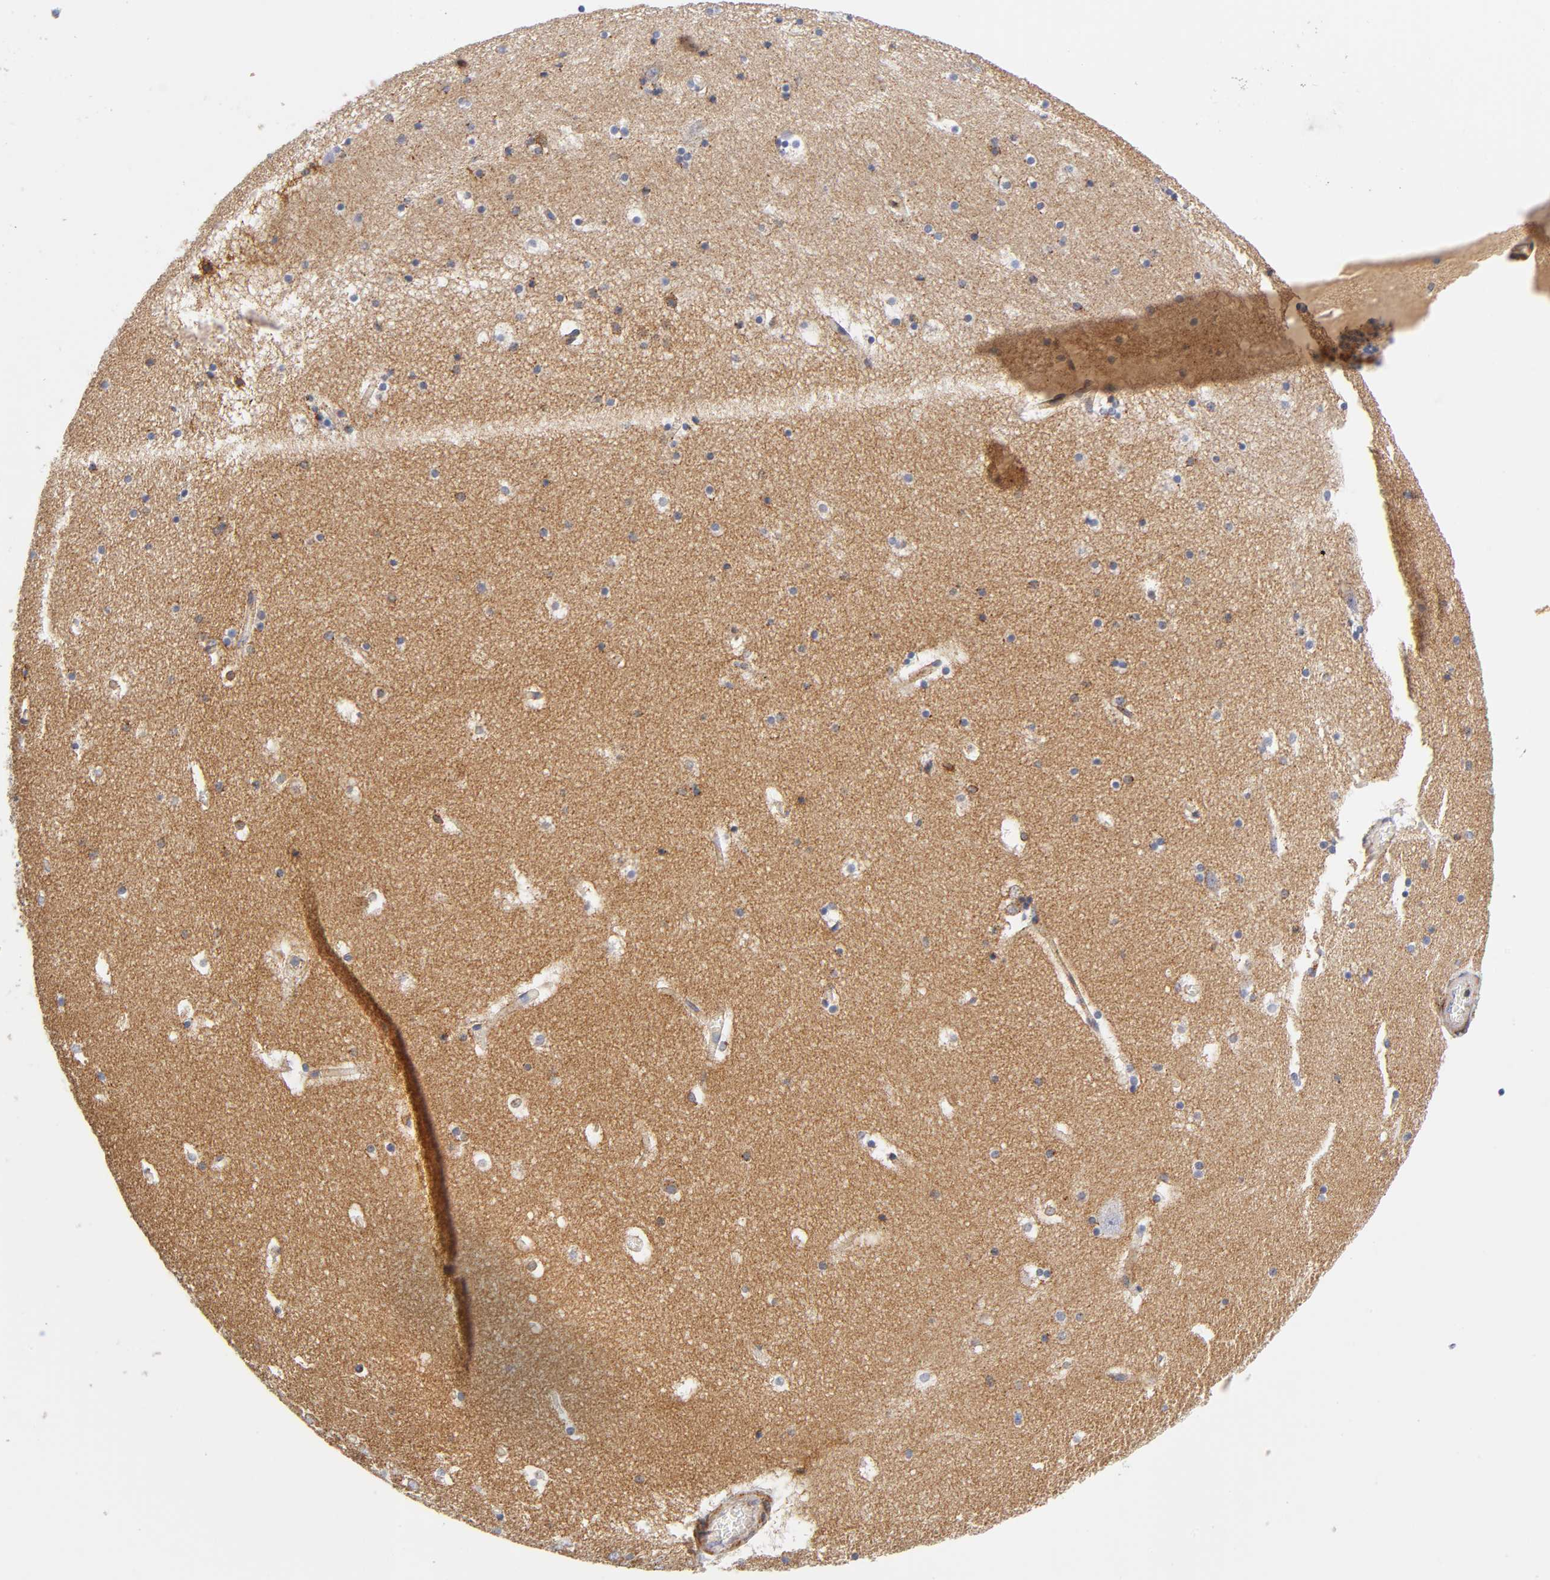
{"staining": {"intensity": "moderate", "quantity": "<25%", "location": "cytoplasmic/membranous"}, "tissue": "hippocampus", "cell_type": "Glial cells", "image_type": "normal", "snomed": [{"axis": "morphology", "description": "Normal tissue, NOS"}, {"axis": "topography", "description": "Hippocampus"}], "caption": "Immunohistochemistry (DAB (3,3'-diaminobenzidine)) staining of normal human hippocampus demonstrates moderate cytoplasmic/membranous protein staining in approximately <25% of glial cells.", "gene": "ANXA7", "patient": {"sex": "male", "age": 45}}